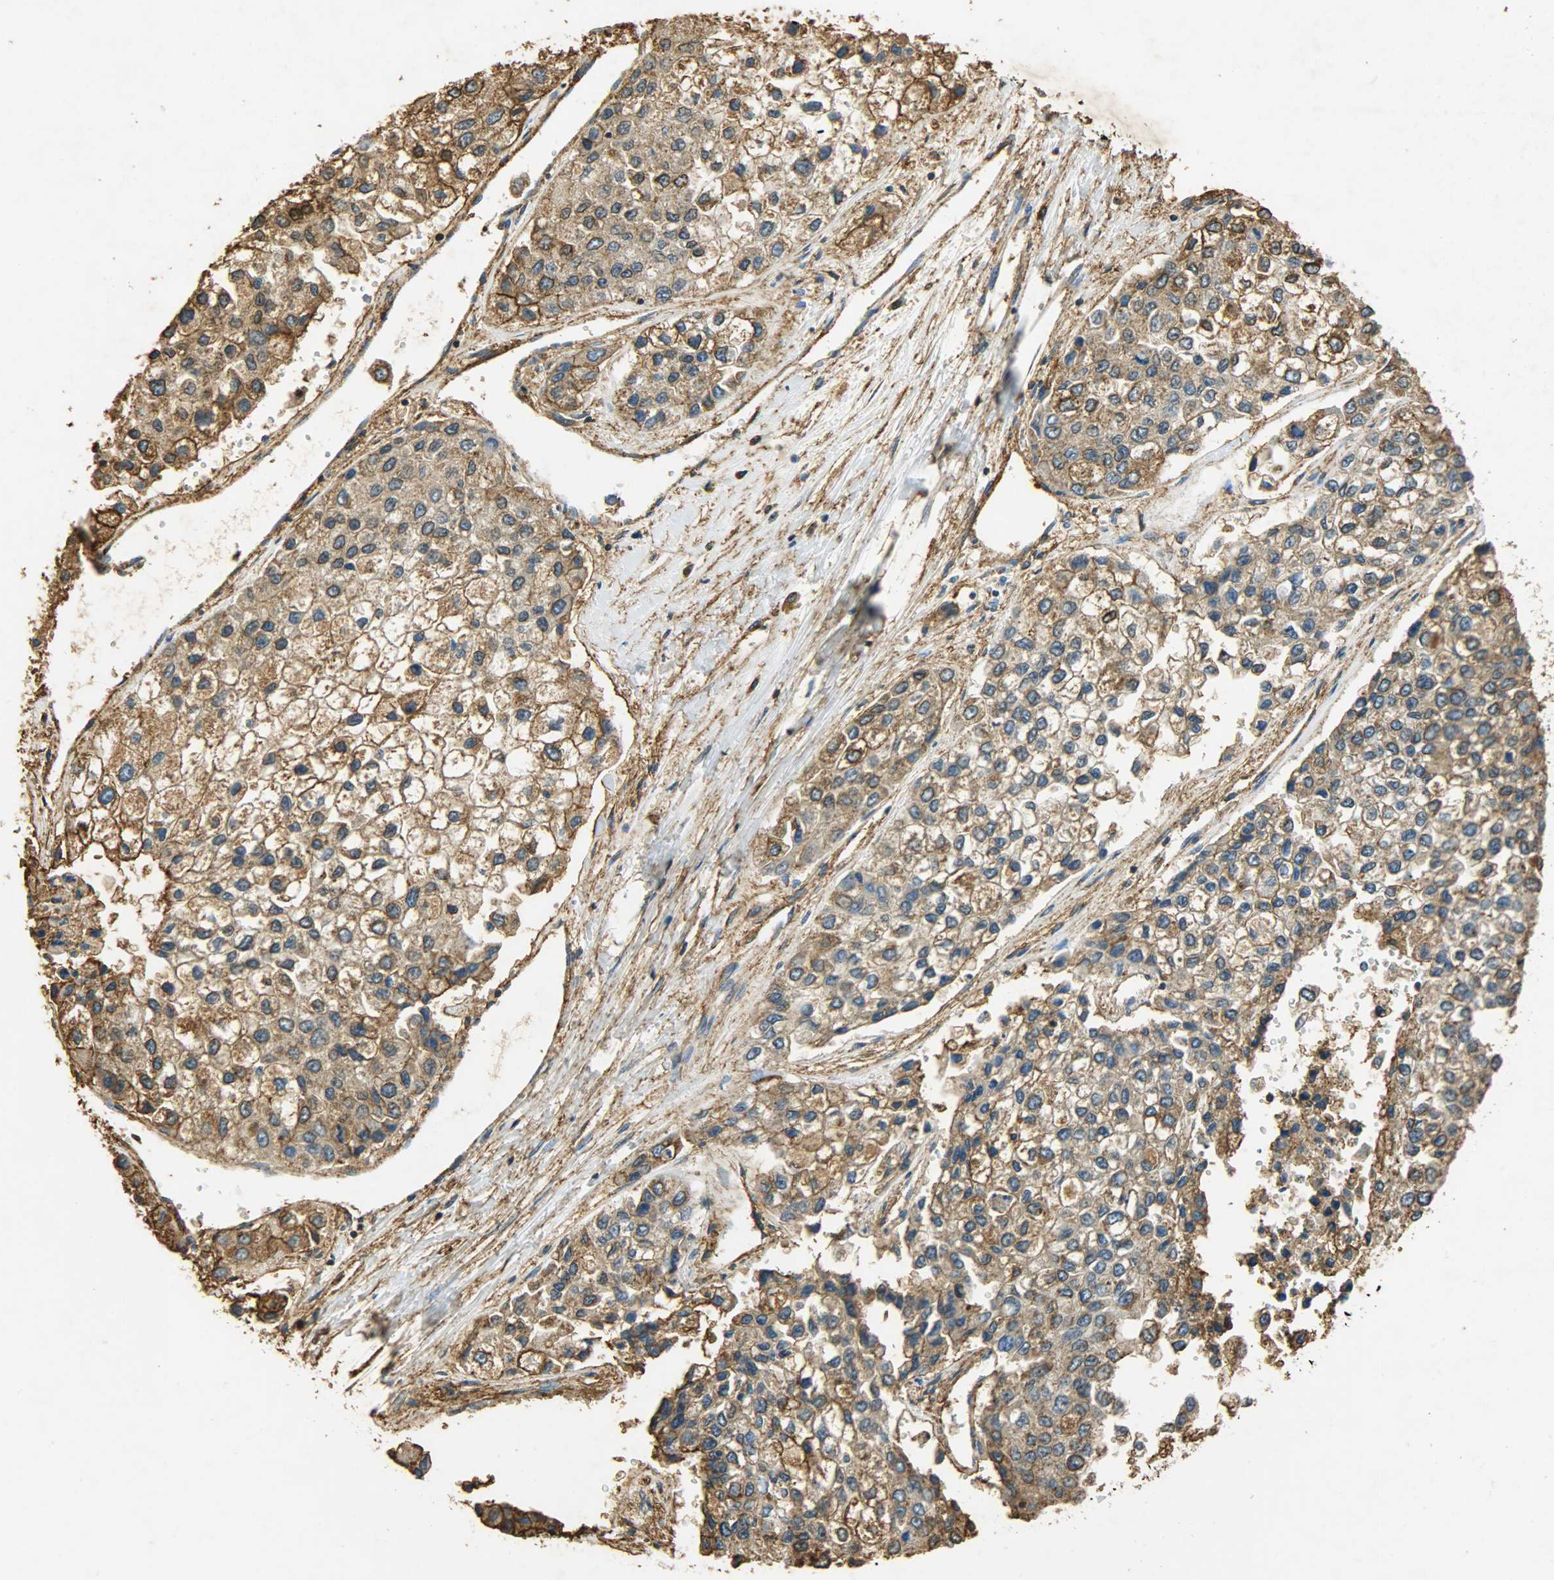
{"staining": {"intensity": "moderate", "quantity": ">75%", "location": "cytoplasmic/membranous"}, "tissue": "liver cancer", "cell_type": "Tumor cells", "image_type": "cancer", "snomed": [{"axis": "morphology", "description": "Carcinoma, Hepatocellular, NOS"}, {"axis": "topography", "description": "Liver"}], "caption": "Human liver cancer stained with a brown dye reveals moderate cytoplasmic/membranous positive expression in about >75% of tumor cells.", "gene": "ANXA6", "patient": {"sex": "female", "age": 66}}